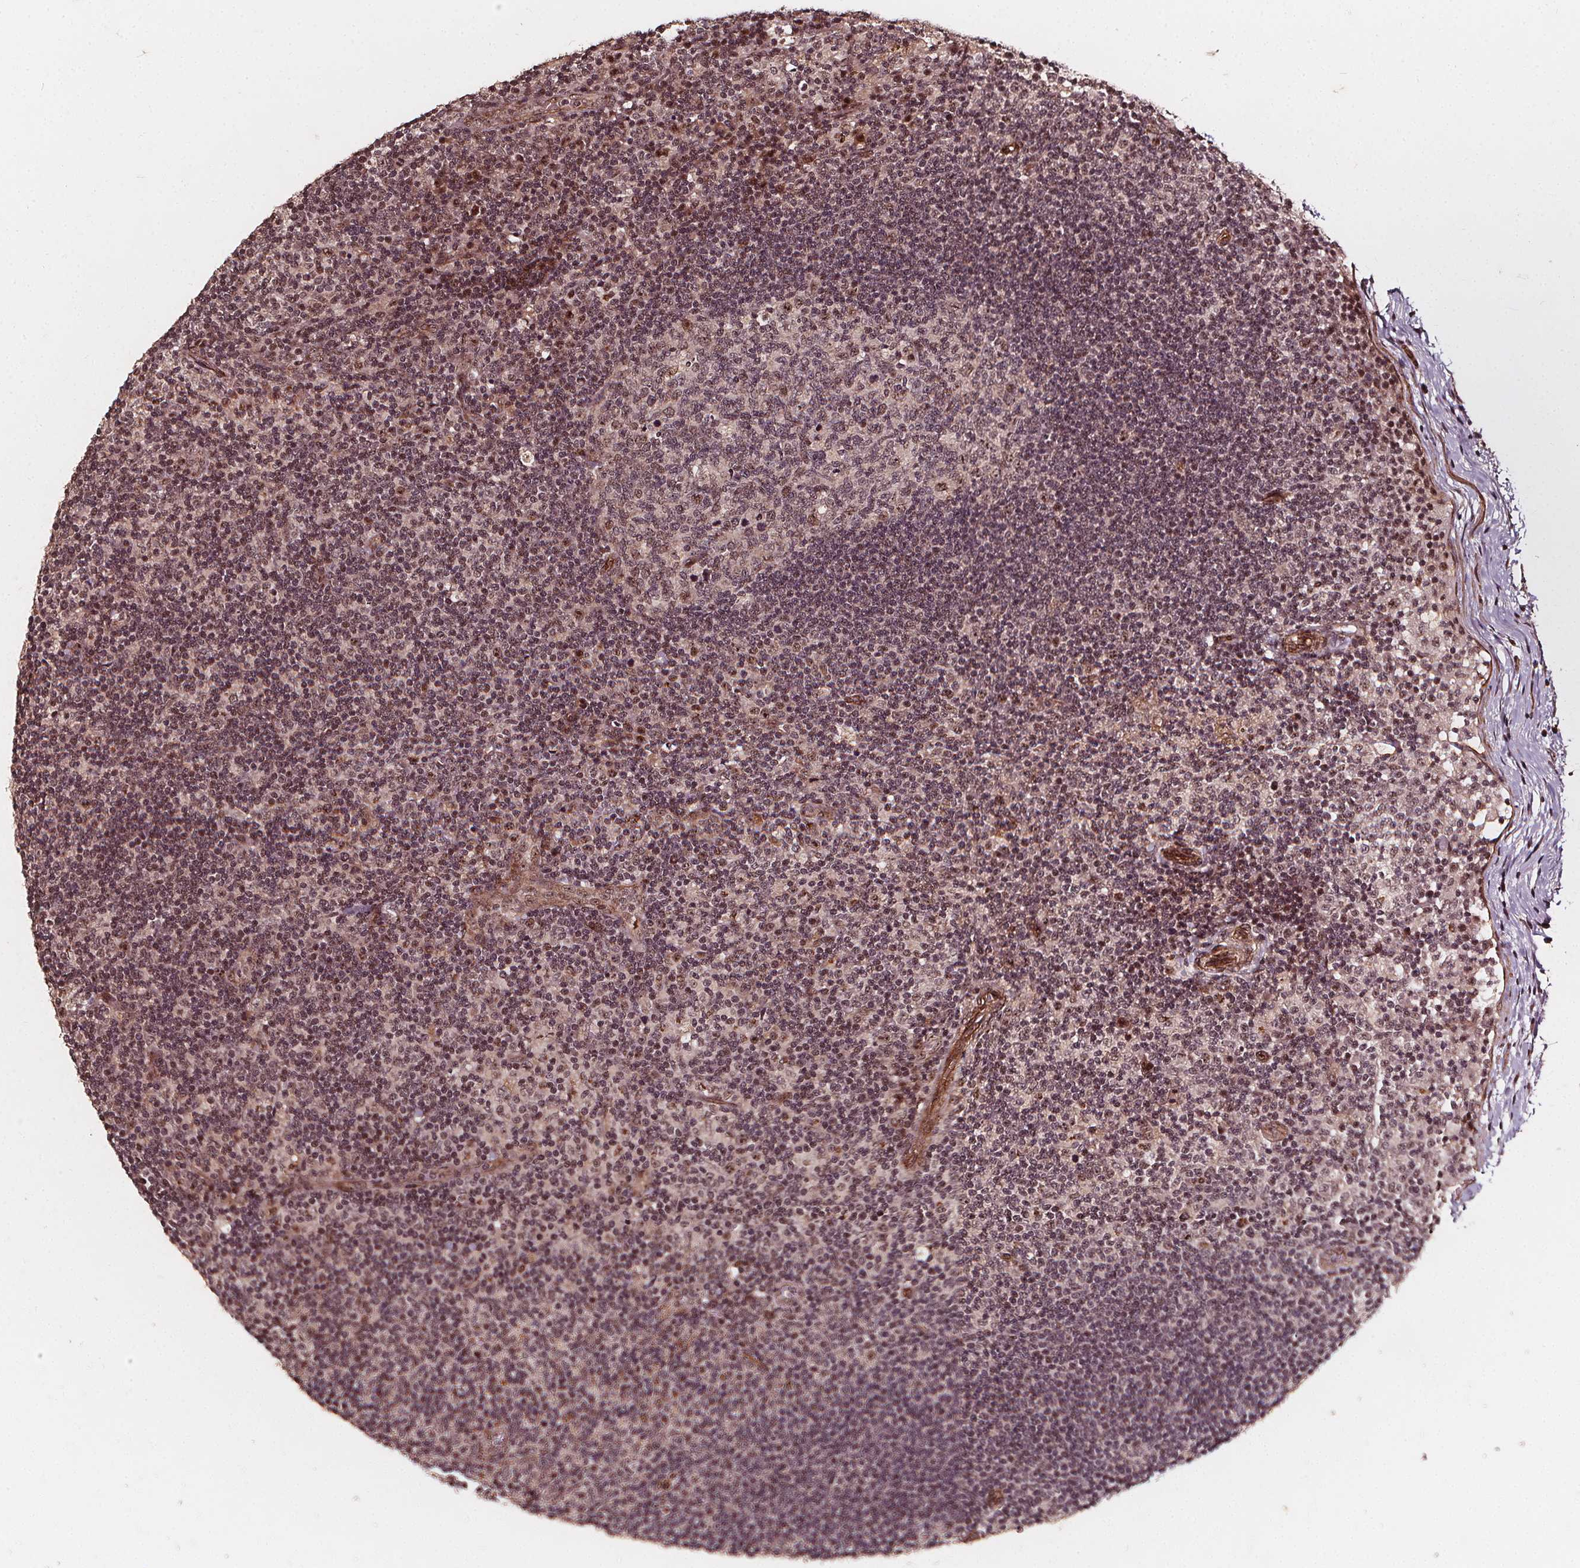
{"staining": {"intensity": "moderate", "quantity": ">75%", "location": "nuclear"}, "tissue": "lymph node", "cell_type": "Germinal center cells", "image_type": "normal", "snomed": [{"axis": "morphology", "description": "Normal tissue, NOS"}, {"axis": "topography", "description": "Lymph node"}], "caption": "High-magnification brightfield microscopy of benign lymph node stained with DAB (brown) and counterstained with hematoxylin (blue). germinal center cells exhibit moderate nuclear positivity is seen in approximately>75% of cells. Using DAB (brown) and hematoxylin (blue) stains, captured at high magnification using brightfield microscopy.", "gene": "EXOSC9", "patient": {"sex": "female", "age": 72}}